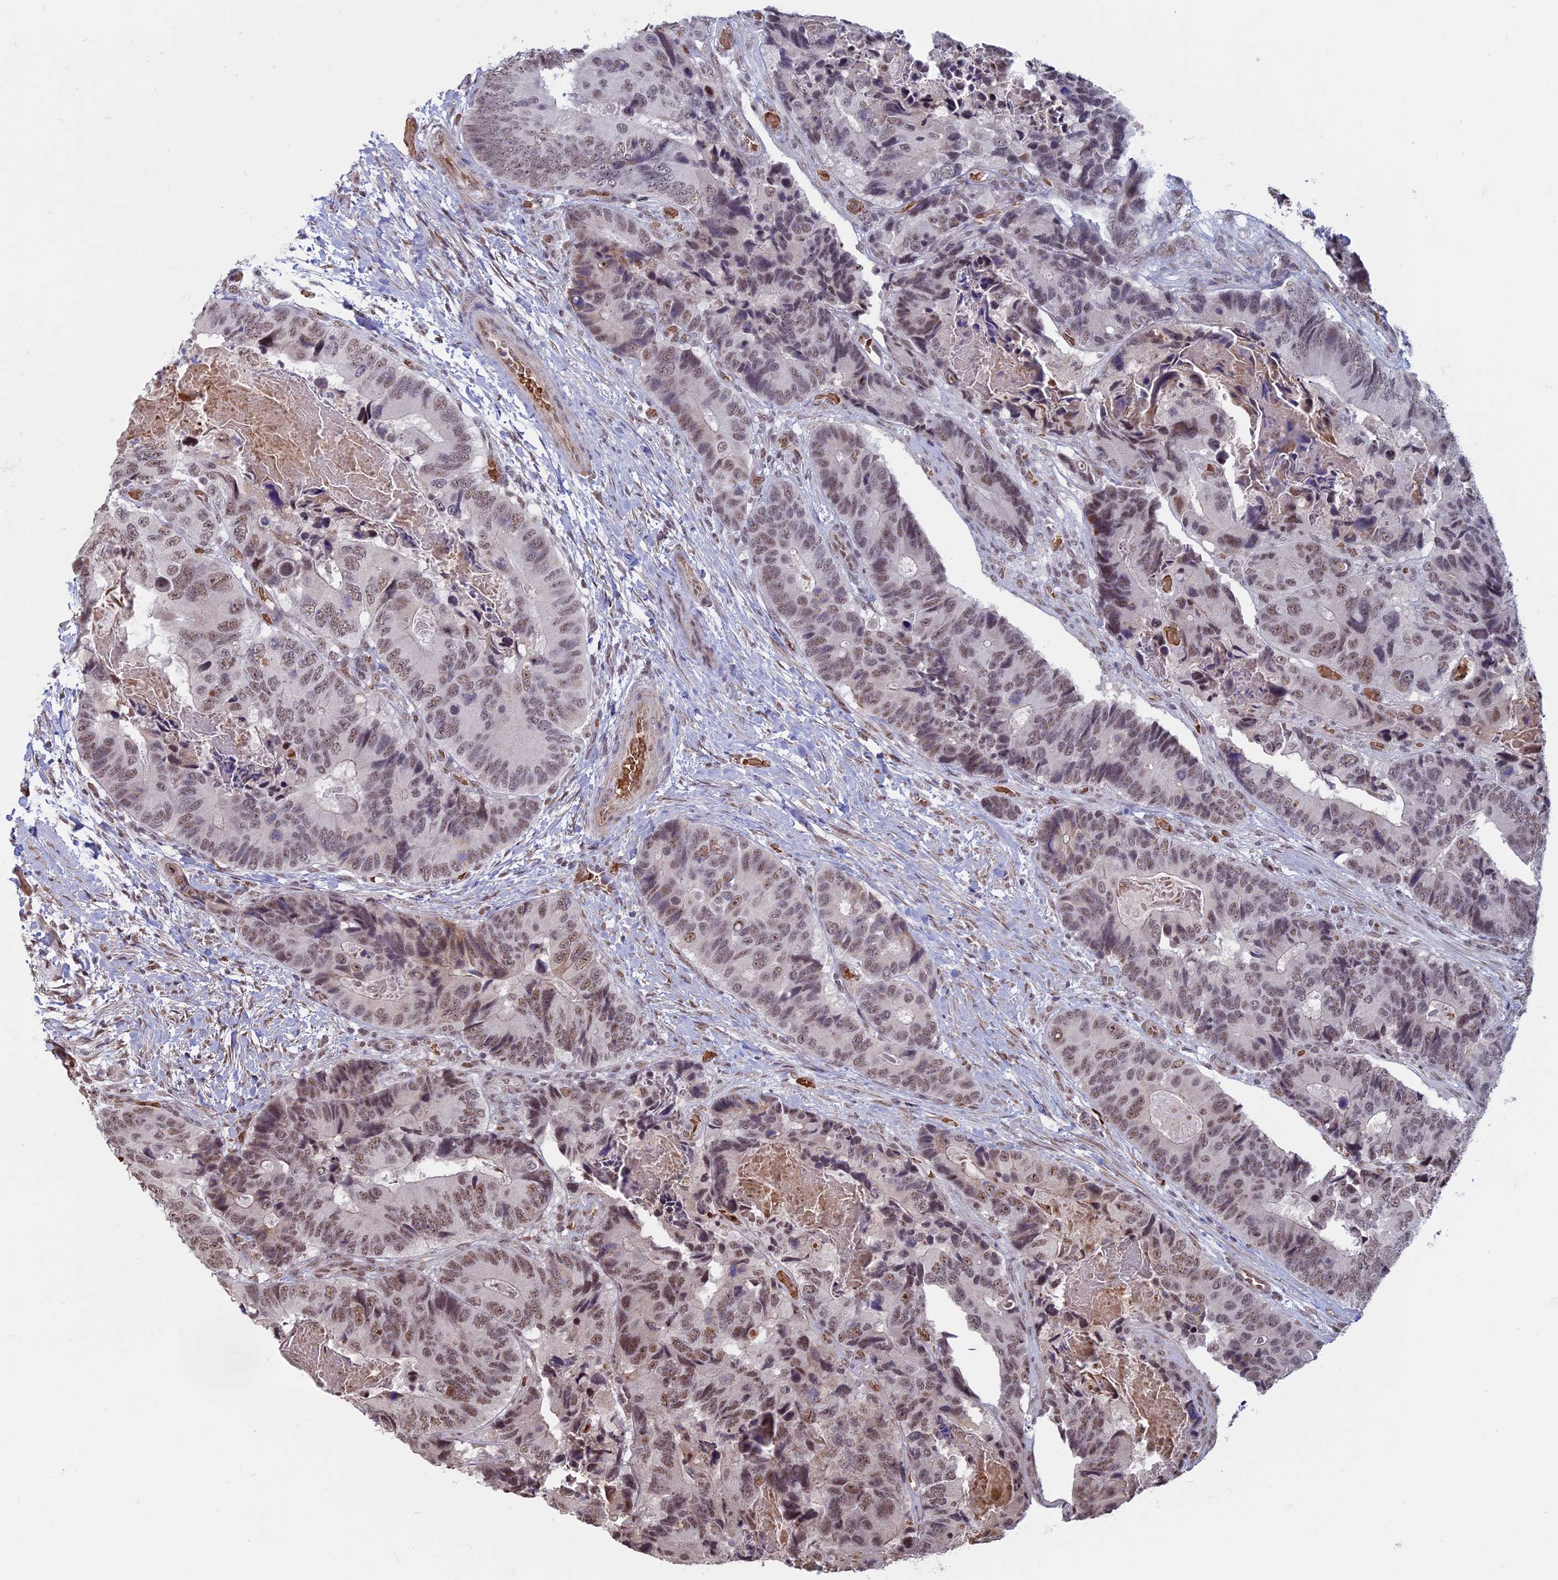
{"staining": {"intensity": "moderate", "quantity": ">75%", "location": "nuclear"}, "tissue": "colorectal cancer", "cell_type": "Tumor cells", "image_type": "cancer", "snomed": [{"axis": "morphology", "description": "Adenocarcinoma, NOS"}, {"axis": "topography", "description": "Colon"}], "caption": "This is an image of IHC staining of colorectal cancer (adenocarcinoma), which shows moderate positivity in the nuclear of tumor cells.", "gene": "MFAP1", "patient": {"sex": "male", "age": 84}}